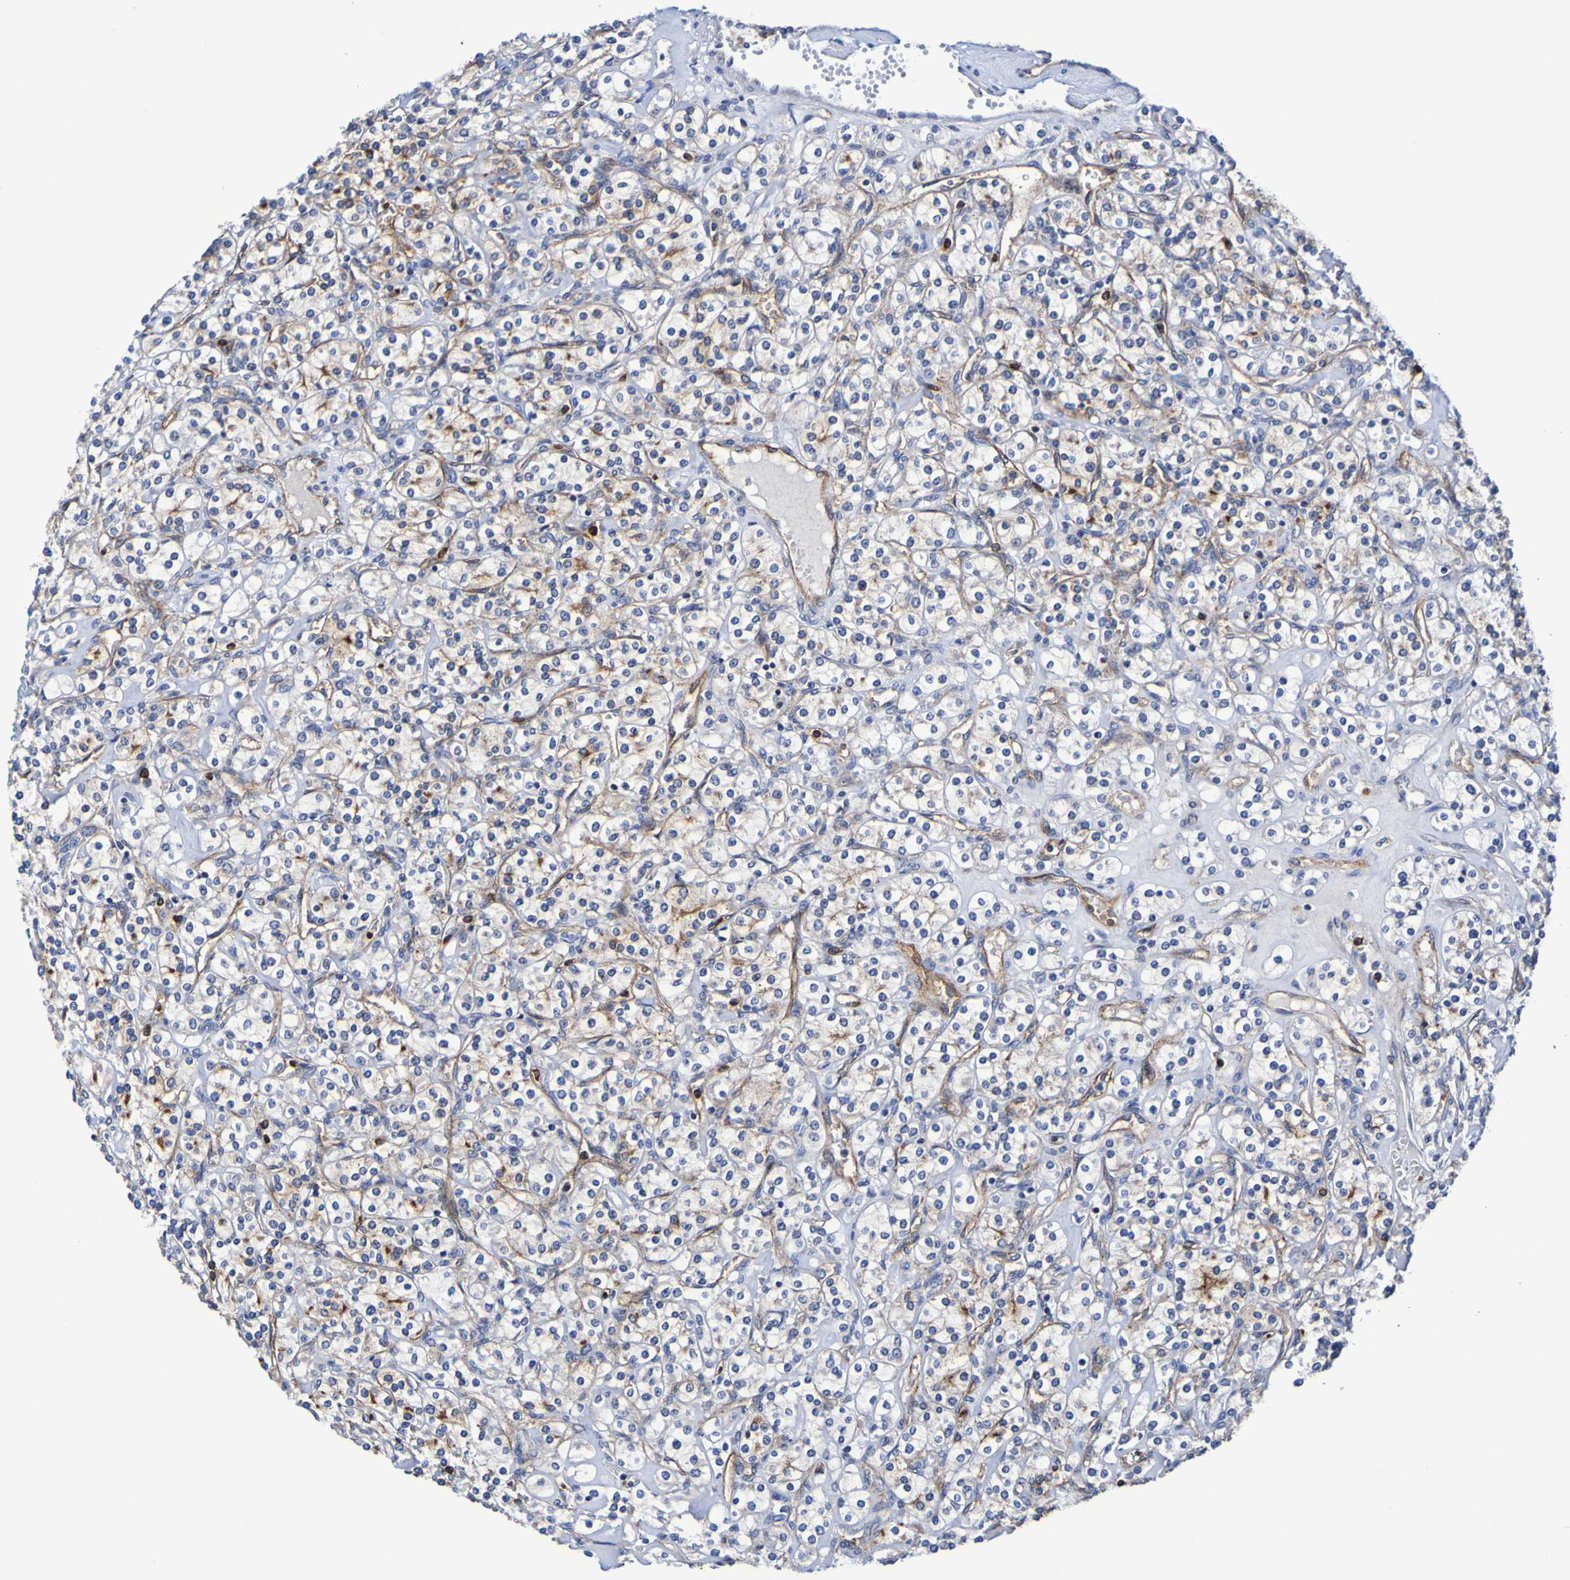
{"staining": {"intensity": "weak", "quantity": "25%-75%", "location": "cytoplasmic/membranous"}, "tissue": "renal cancer", "cell_type": "Tumor cells", "image_type": "cancer", "snomed": [{"axis": "morphology", "description": "Adenocarcinoma, NOS"}, {"axis": "topography", "description": "Kidney"}], "caption": "Weak cytoplasmic/membranous positivity is identified in approximately 25%-75% of tumor cells in renal cancer.", "gene": "GJB1", "patient": {"sex": "male", "age": 77}}